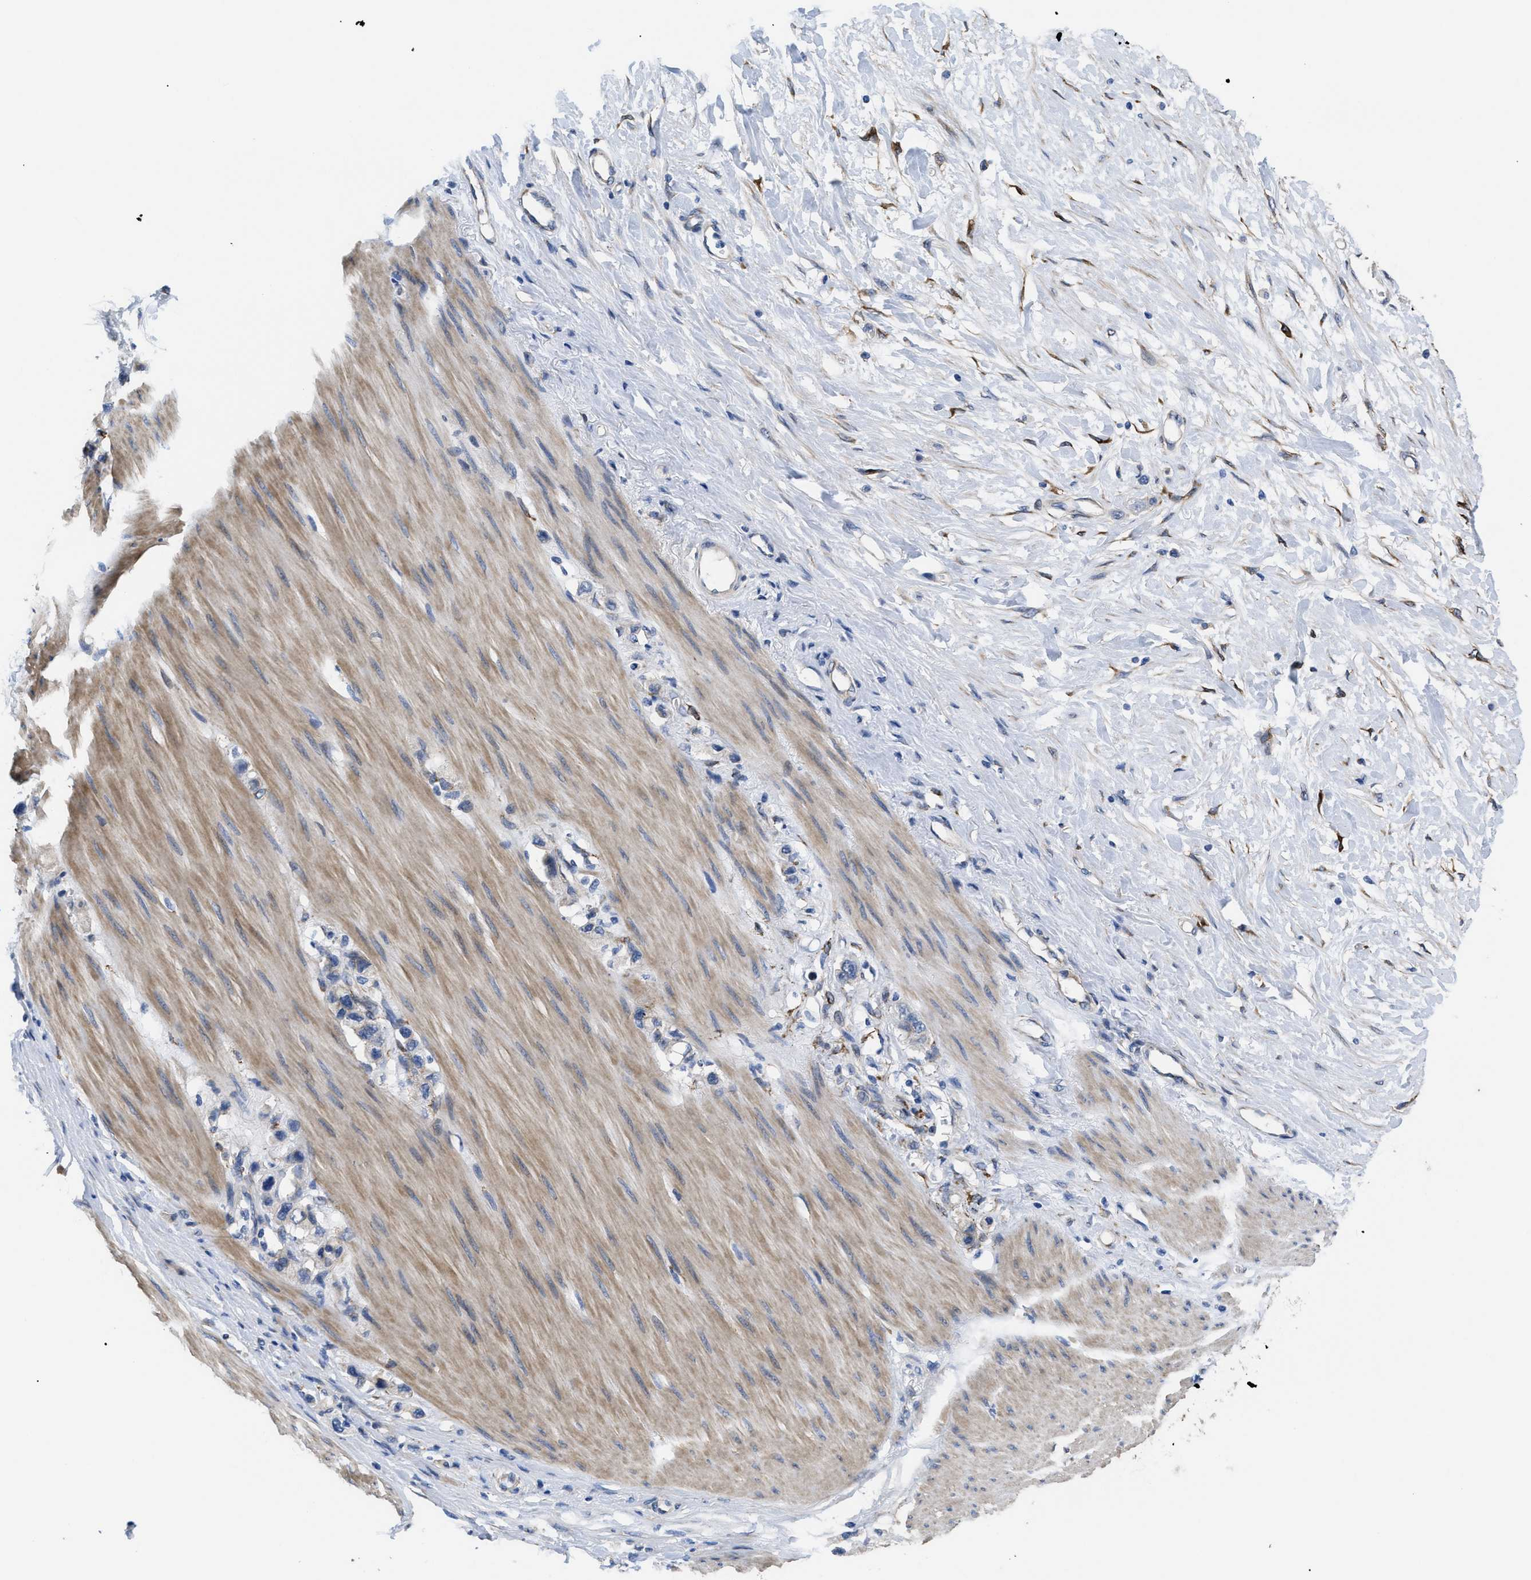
{"staining": {"intensity": "negative", "quantity": "none", "location": "none"}, "tissue": "stomach cancer", "cell_type": "Tumor cells", "image_type": "cancer", "snomed": [{"axis": "morphology", "description": "Adenocarcinoma, NOS"}, {"axis": "topography", "description": "Stomach"}], "caption": "This is a photomicrograph of IHC staining of adenocarcinoma (stomach), which shows no expression in tumor cells.", "gene": "SQLE", "patient": {"sex": "female", "age": 65}}